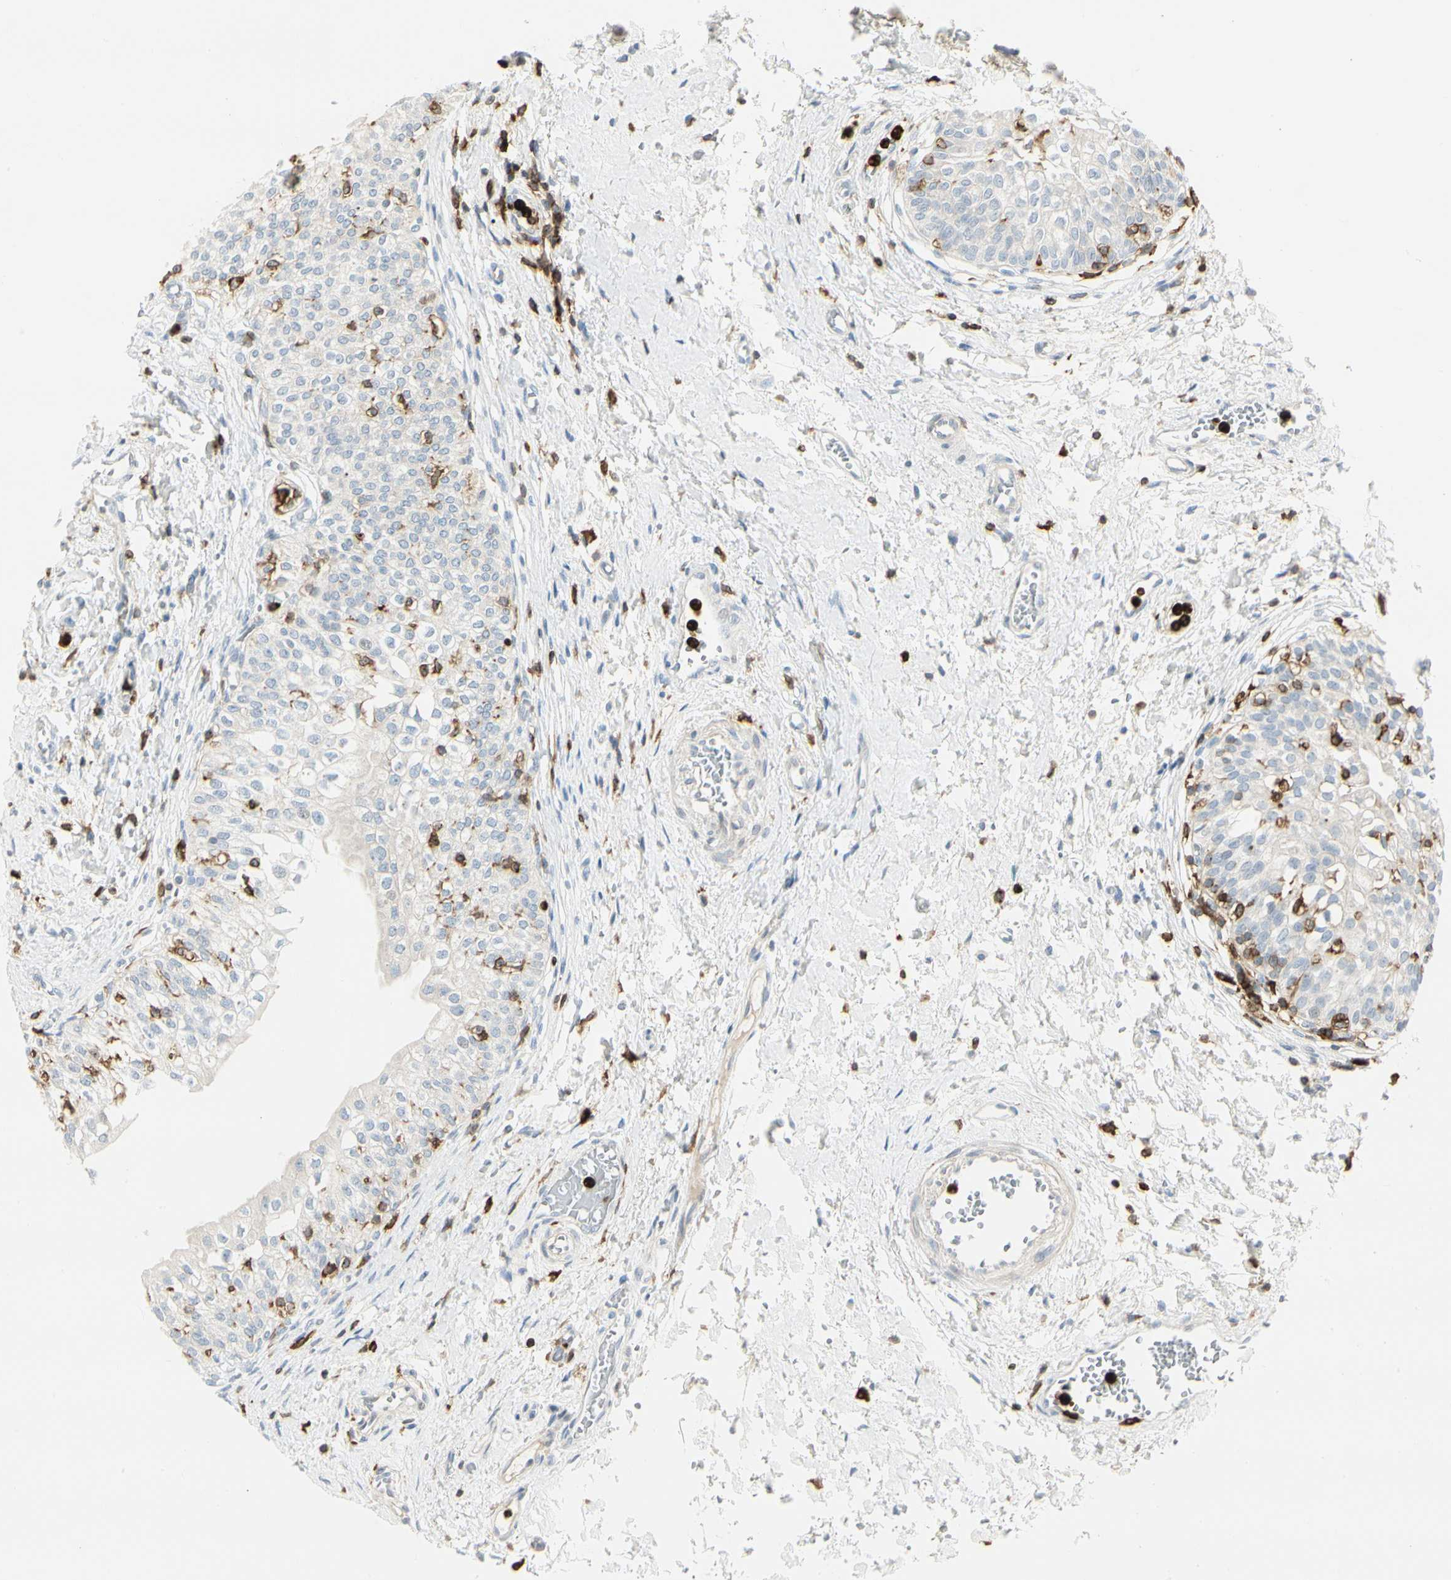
{"staining": {"intensity": "negative", "quantity": "none", "location": "none"}, "tissue": "urinary bladder", "cell_type": "Urothelial cells", "image_type": "normal", "snomed": [{"axis": "morphology", "description": "Normal tissue, NOS"}, {"axis": "topography", "description": "Urinary bladder"}], "caption": "There is no significant expression in urothelial cells of urinary bladder.", "gene": "ITGB2", "patient": {"sex": "male", "age": 55}}